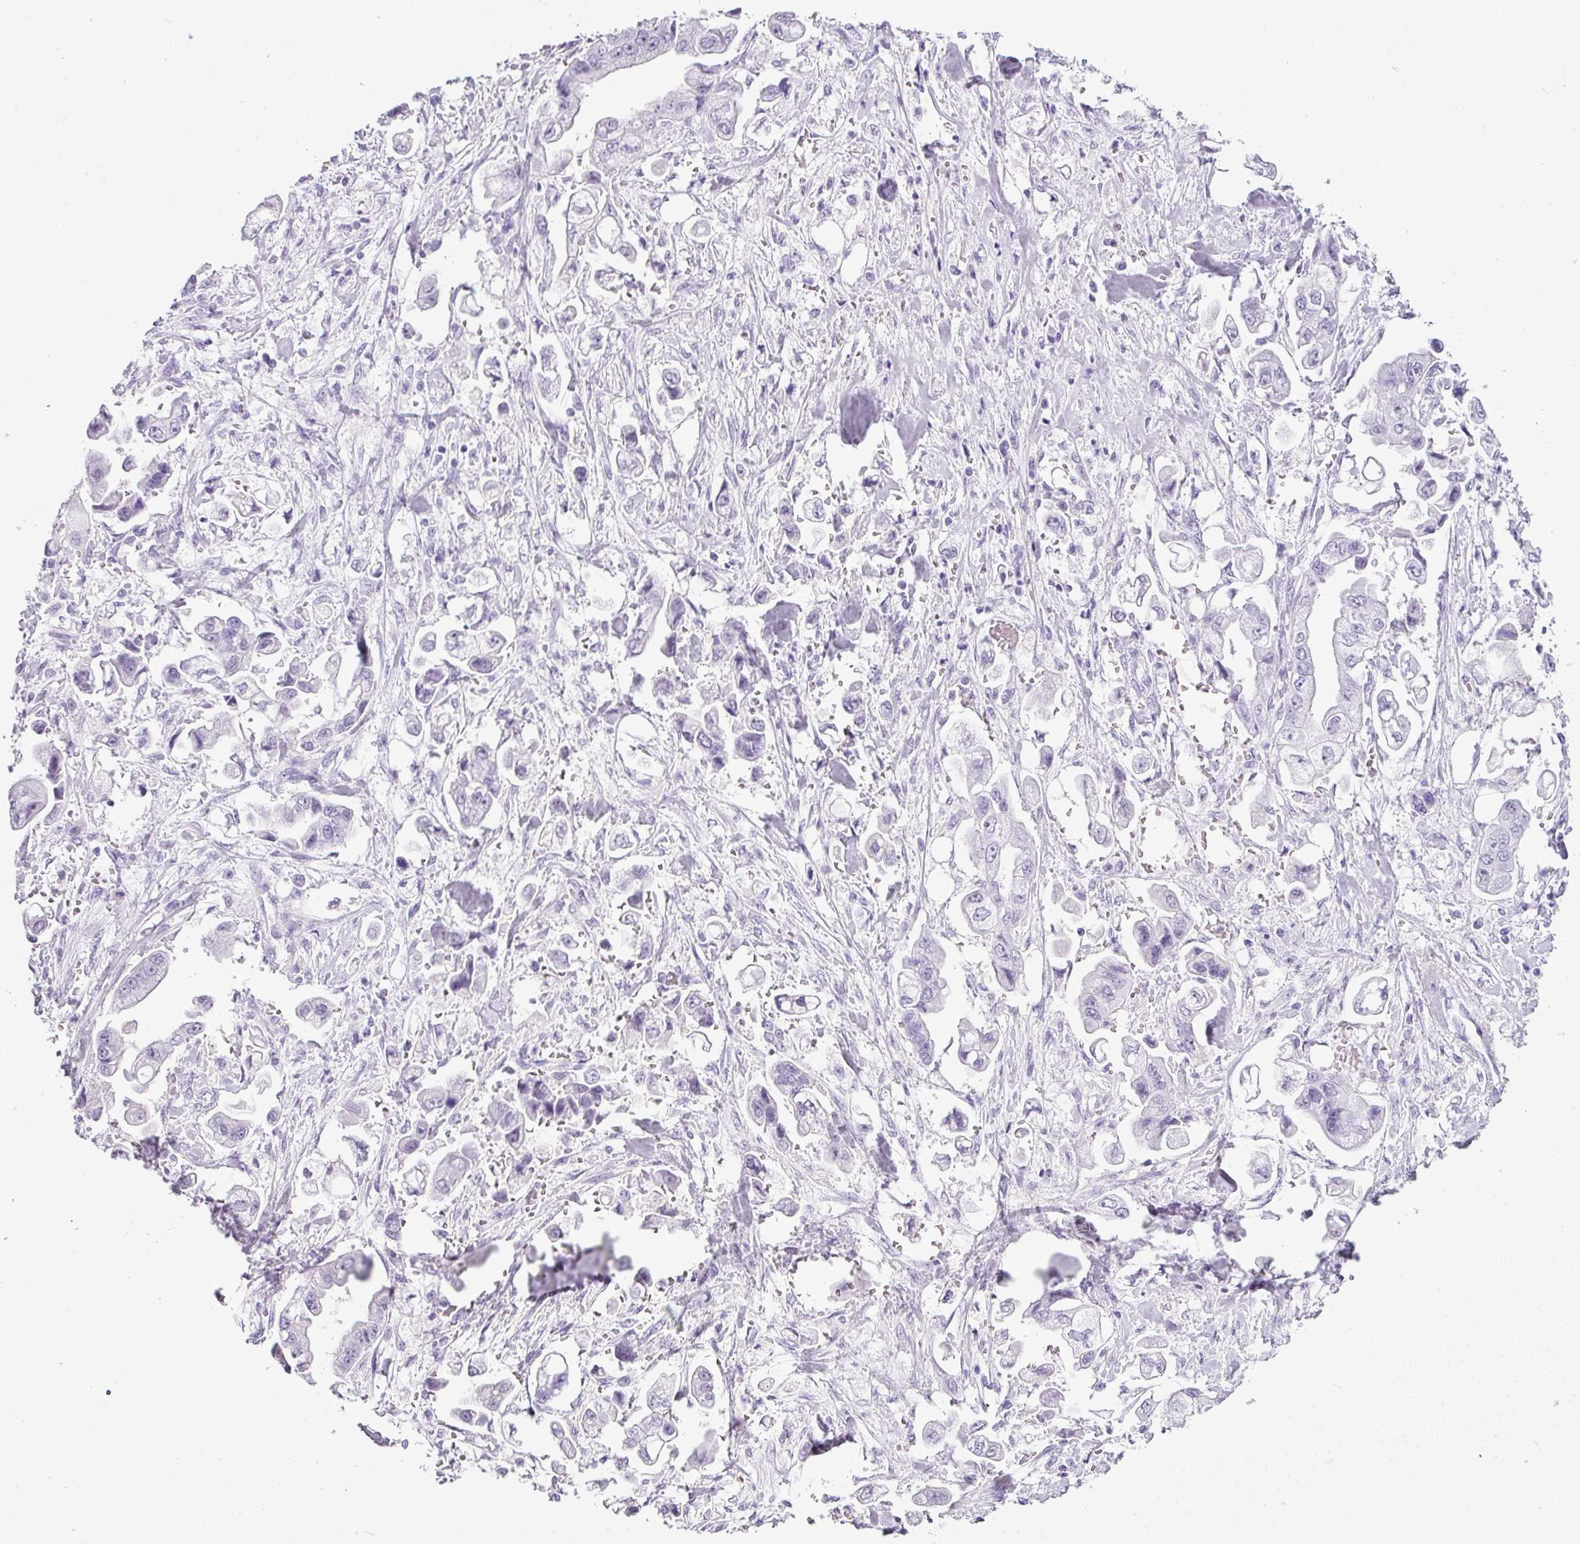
{"staining": {"intensity": "negative", "quantity": "none", "location": "none"}, "tissue": "stomach cancer", "cell_type": "Tumor cells", "image_type": "cancer", "snomed": [{"axis": "morphology", "description": "Adenocarcinoma, NOS"}, {"axis": "topography", "description": "Stomach"}], "caption": "IHC micrograph of stomach cancer stained for a protein (brown), which demonstrates no staining in tumor cells.", "gene": "SCT", "patient": {"sex": "male", "age": 62}}